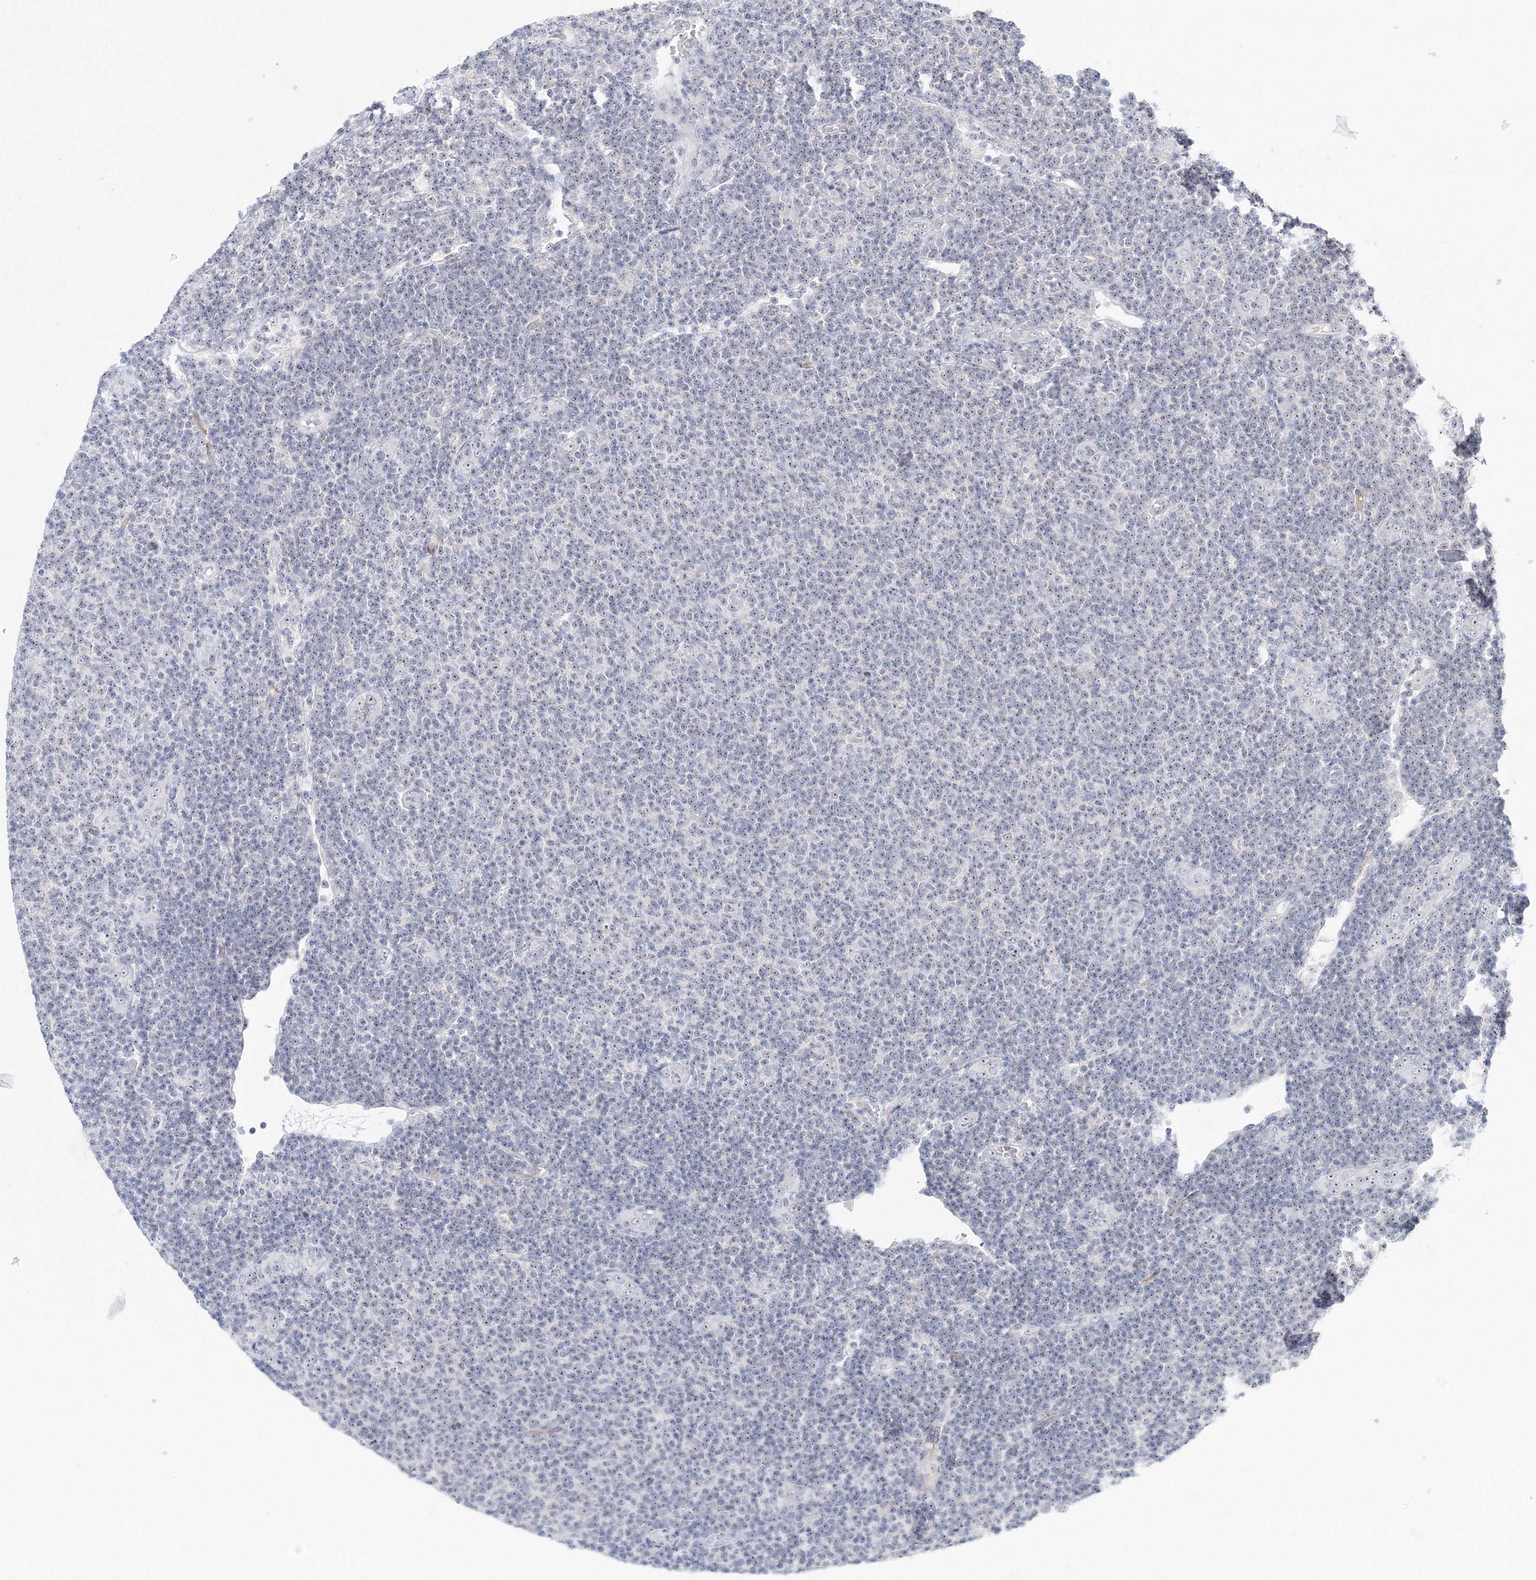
{"staining": {"intensity": "negative", "quantity": "none", "location": "none"}, "tissue": "lymphoma", "cell_type": "Tumor cells", "image_type": "cancer", "snomed": [{"axis": "morphology", "description": "Malignant lymphoma, non-Hodgkin's type, Low grade"}, {"axis": "topography", "description": "Lymph node"}], "caption": "Human lymphoma stained for a protein using immunohistochemistry shows no positivity in tumor cells.", "gene": "SIRT7", "patient": {"sex": "male", "age": 66}}